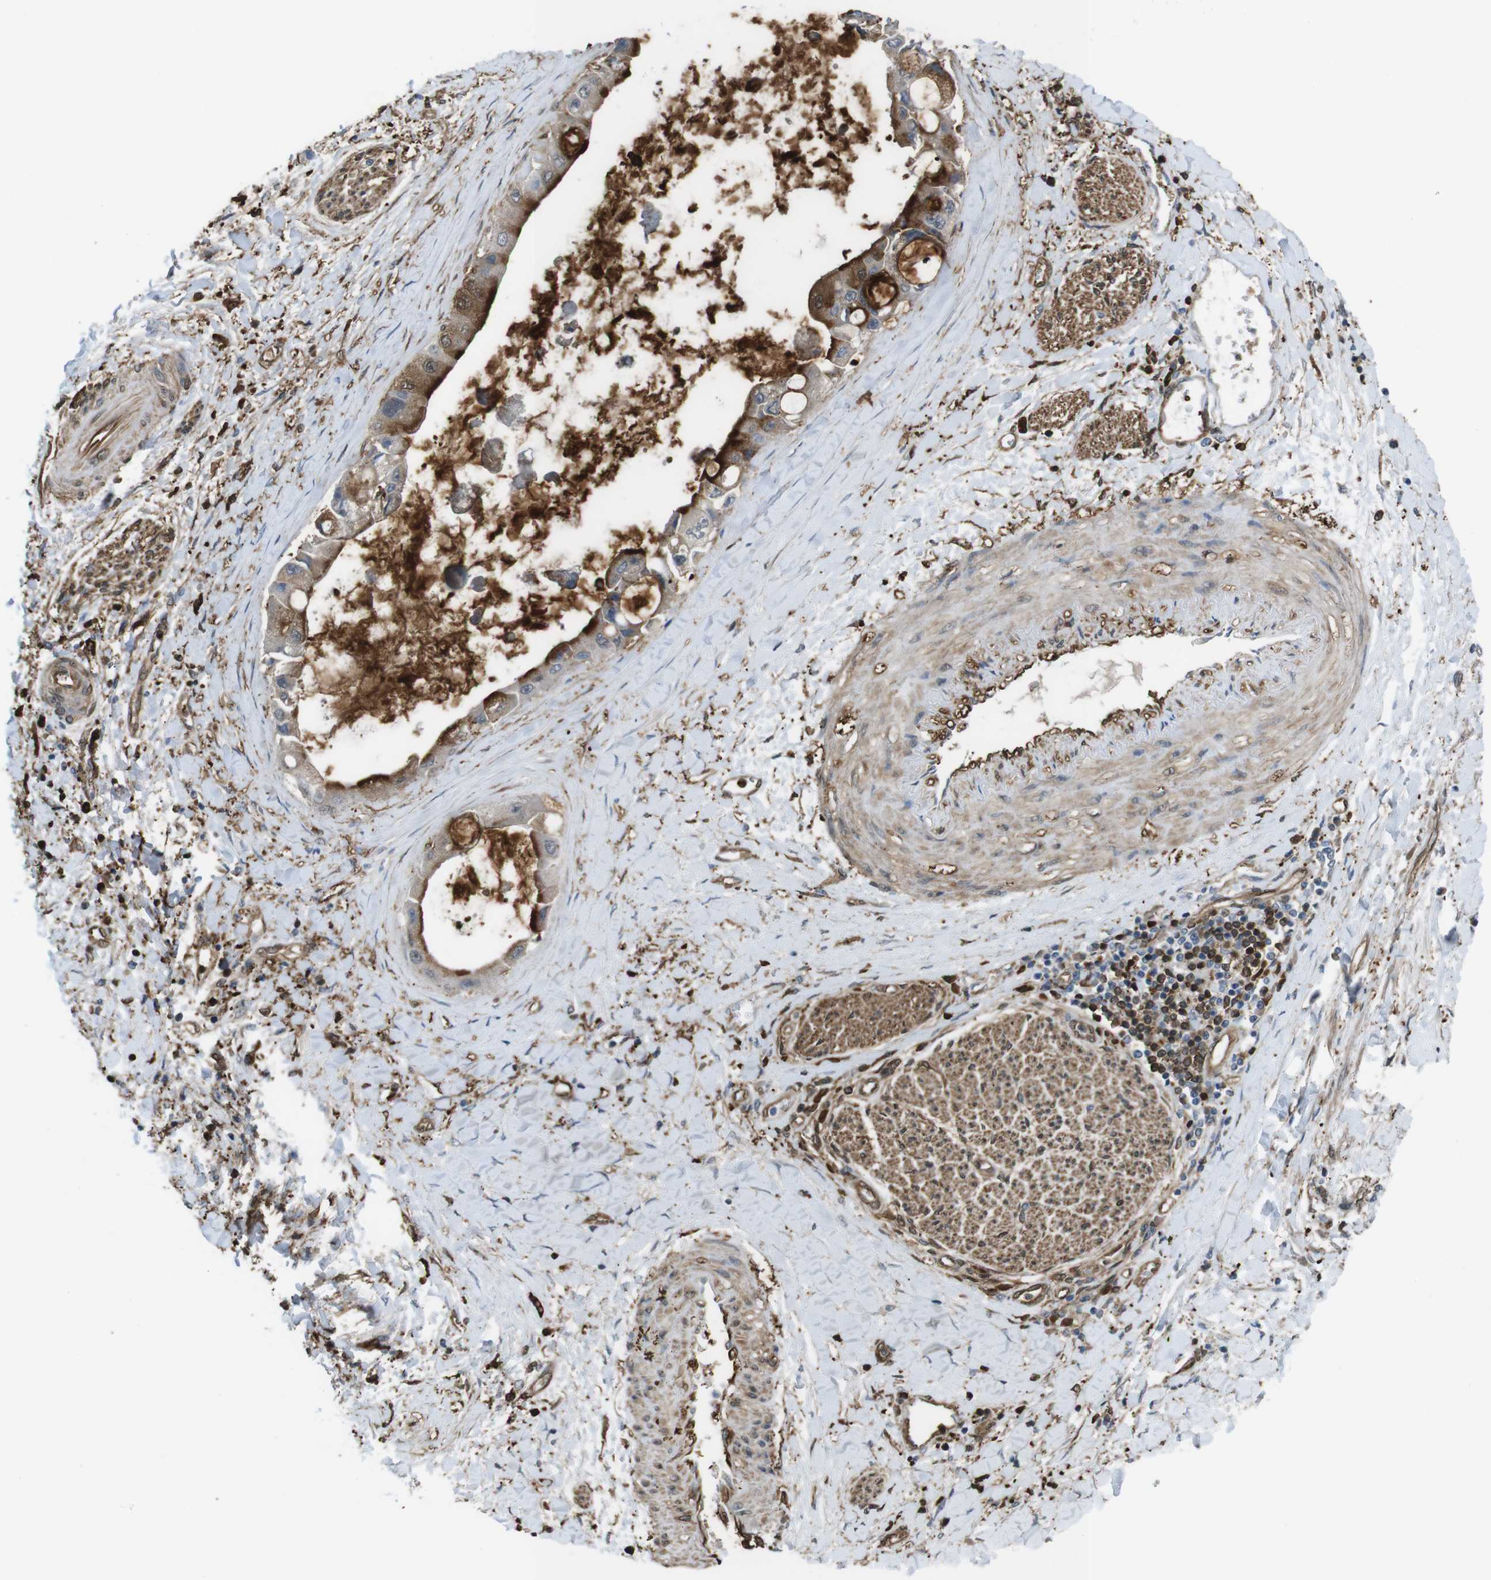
{"staining": {"intensity": "moderate", "quantity": ">75%", "location": "cytoplasmic/membranous"}, "tissue": "liver cancer", "cell_type": "Tumor cells", "image_type": "cancer", "snomed": [{"axis": "morphology", "description": "Cholangiocarcinoma"}, {"axis": "topography", "description": "Liver"}], "caption": "Immunohistochemical staining of human liver cholangiocarcinoma exhibits medium levels of moderate cytoplasmic/membranous protein expression in about >75% of tumor cells. Nuclei are stained in blue.", "gene": "ARHGDIA", "patient": {"sex": "male", "age": 50}}